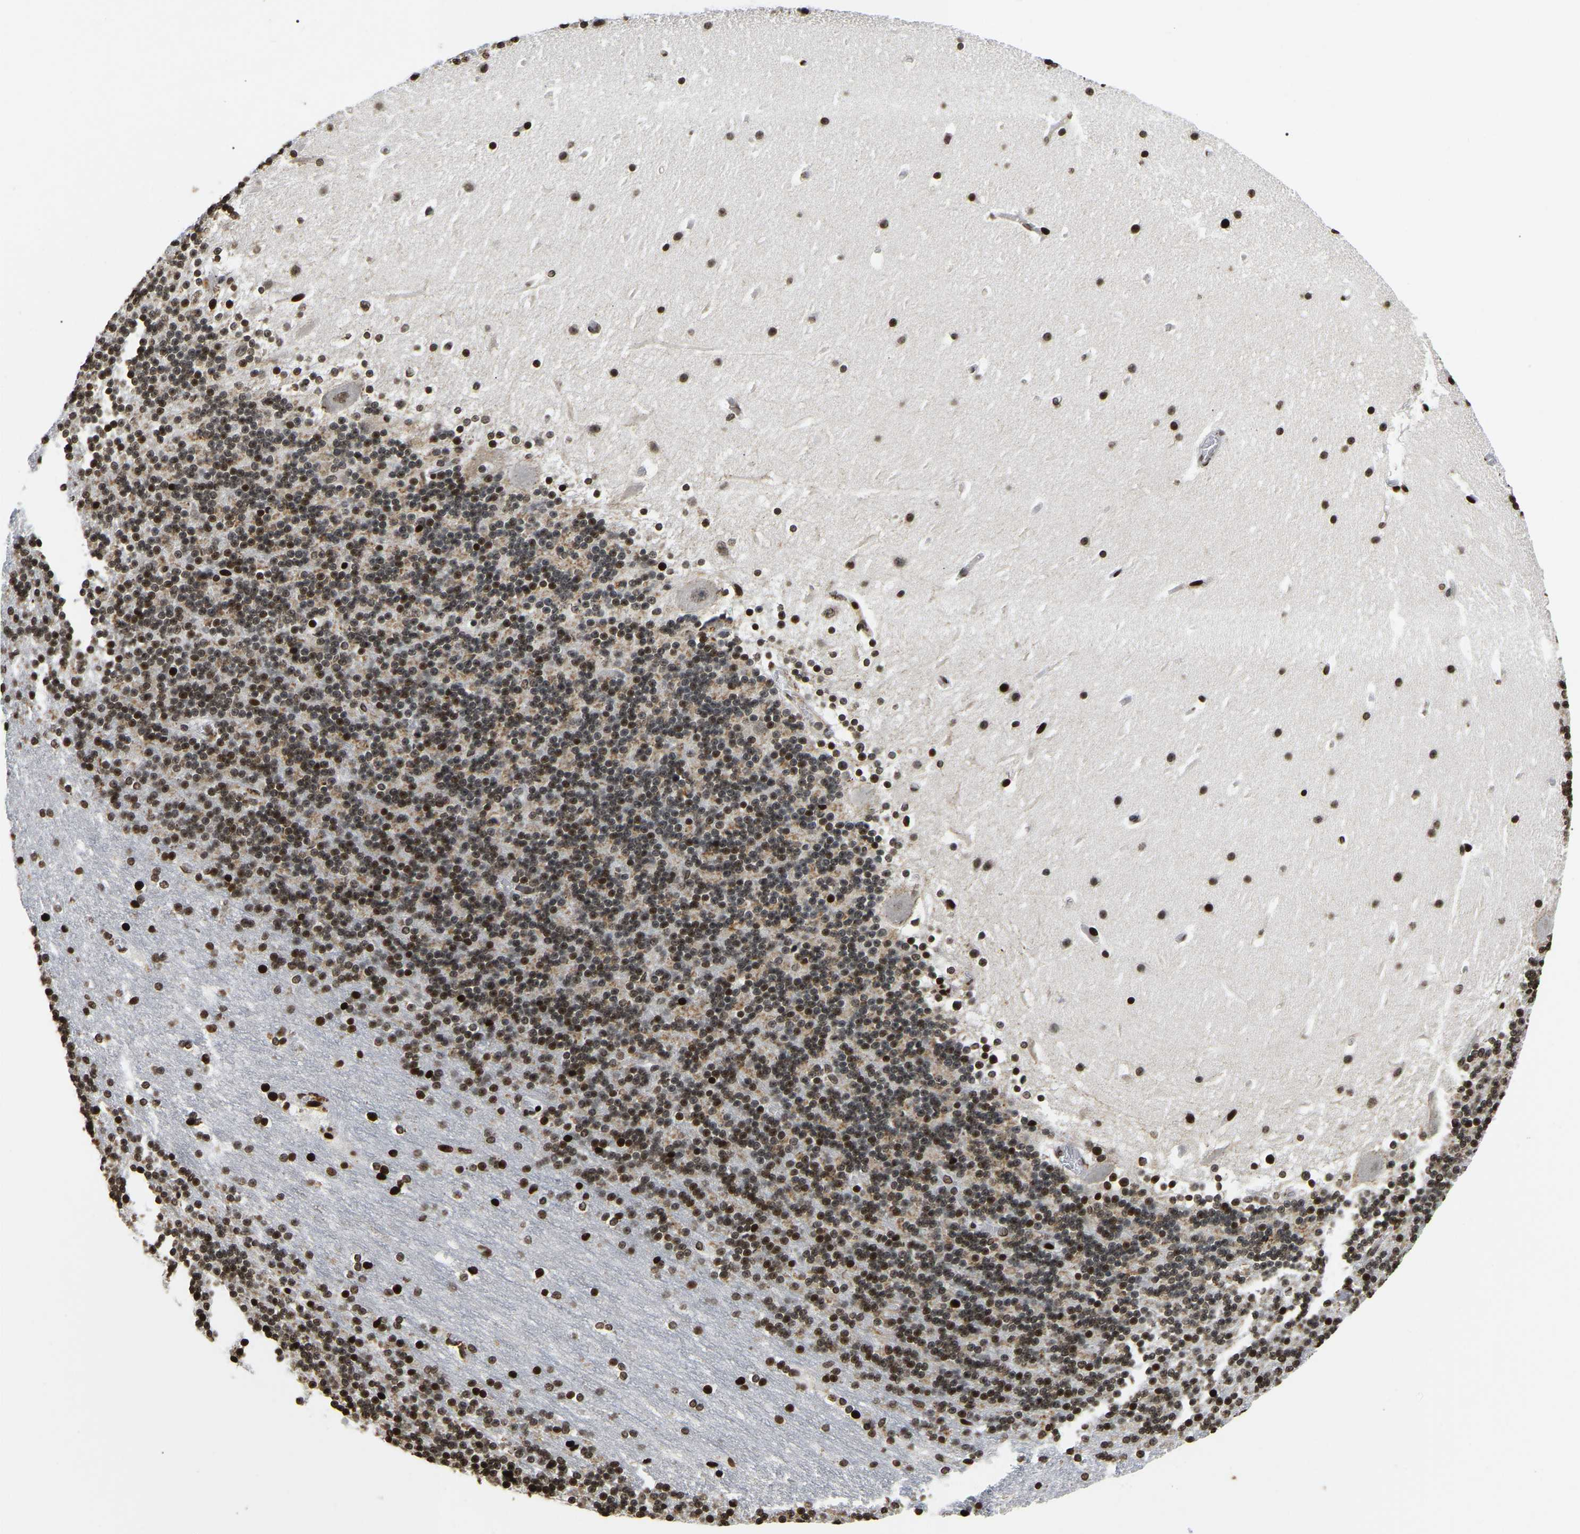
{"staining": {"intensity": "strong", "quantity": ">75%", "location": "nuclear"}, "tissue": "cerebellum", "cell_type": "Cells in granular layer", "image_type": "normal", "snomed": [{"axis": "morphology", "description": "Normal tissue, NOS"}, {"axis": "topography", "description": "Cerebellum"}], "caption": "IHC image of unremarkable human cerebellum stained for a protein (brown), which demonstrates high levels of strong nuclear positivity in approximately >75% of cells in granular layer.", "gene": "LRRC61", "patient": {"sex": "male", "age": 45}}